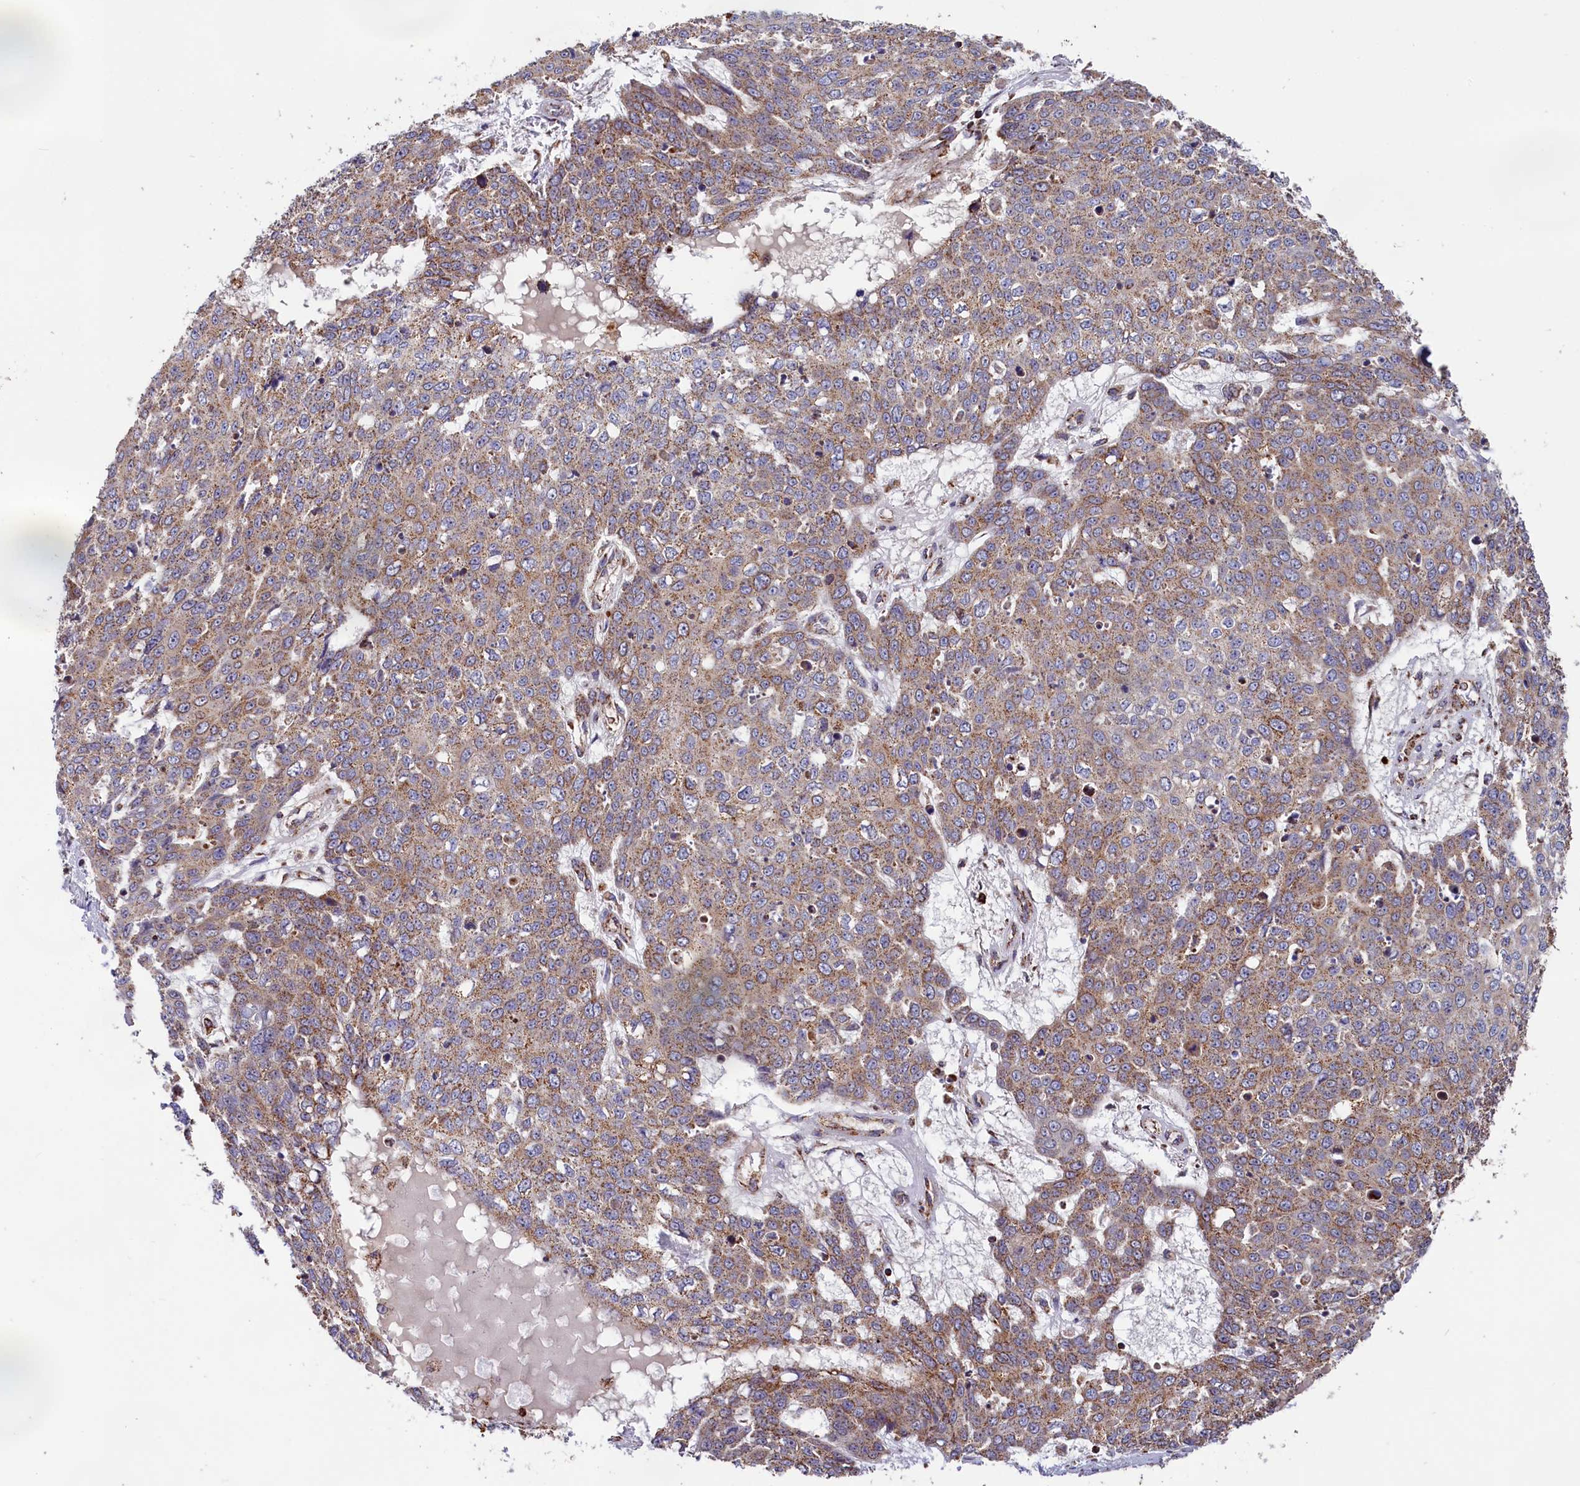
{"staining": {"intensity": "strong", "quantity": "25%-75%", "location": "cytoplasmic/membranous"}, "tissue": "skin cancer", "cell_type": "Tumor cells", "image_type": "cancer", "snomed": [{"axis": "morphology", "description": "Normal tissue, NOS"}, {"axis": "morphology", "description": "Squamous cell carcinoma, NOS"}, {"axis": "topography", "description": "Skin"}], "caption": "Skin cancer (squamous cell carcinoma) stained with DAB immunohistochemistry (IHC) shows high levels of strong cytoplasmic/membranous staining in approximately 25%-75% of tumor cells. (Brightfield microscopy of DAB IHC at high magnification).", "gene": "MACROD1", "patient": {"sex": "male", "age": 72}}